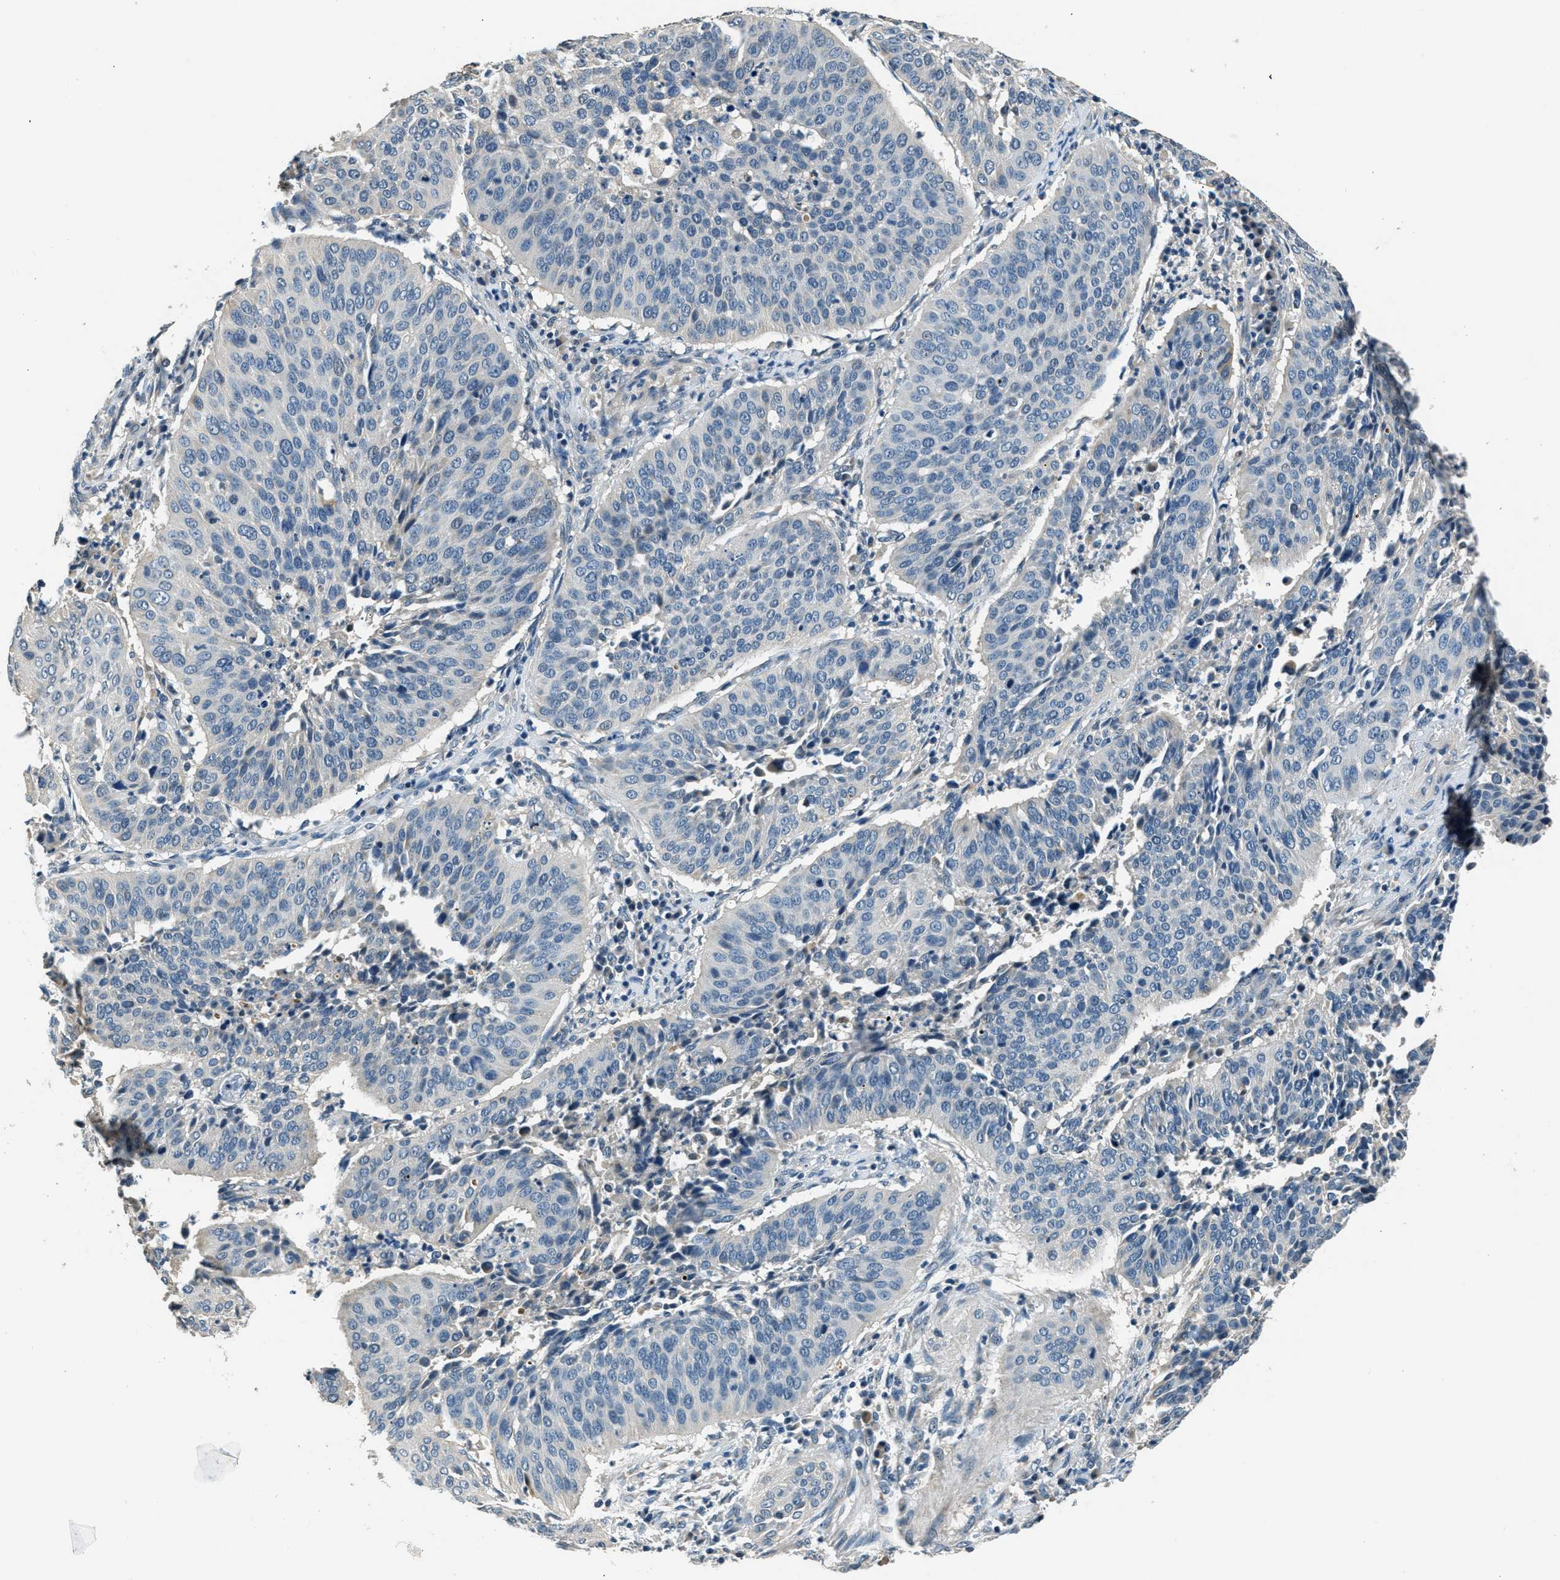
{"staining": {"intensity": "negative", "quantity": "none", "location": "none"}, "tissue": "cervical cancer", "cell_type": "Tumor cells", "image_type": "cancer", "snomed": [{"axis": "morphology", "description": "Normal tissue, NOS"}, {"axis": "morphology", "description": "Squamous cell carcinoma, NOS"}, {"axis": "topography", "description": "Cervix"}], "caption": "This is an IHC micrograph of human squamous cell carcinoma (cervical). There is no positivity in tumor cells.", "gene": "NME8", "patient": {"sex": "female", "age": 39}}